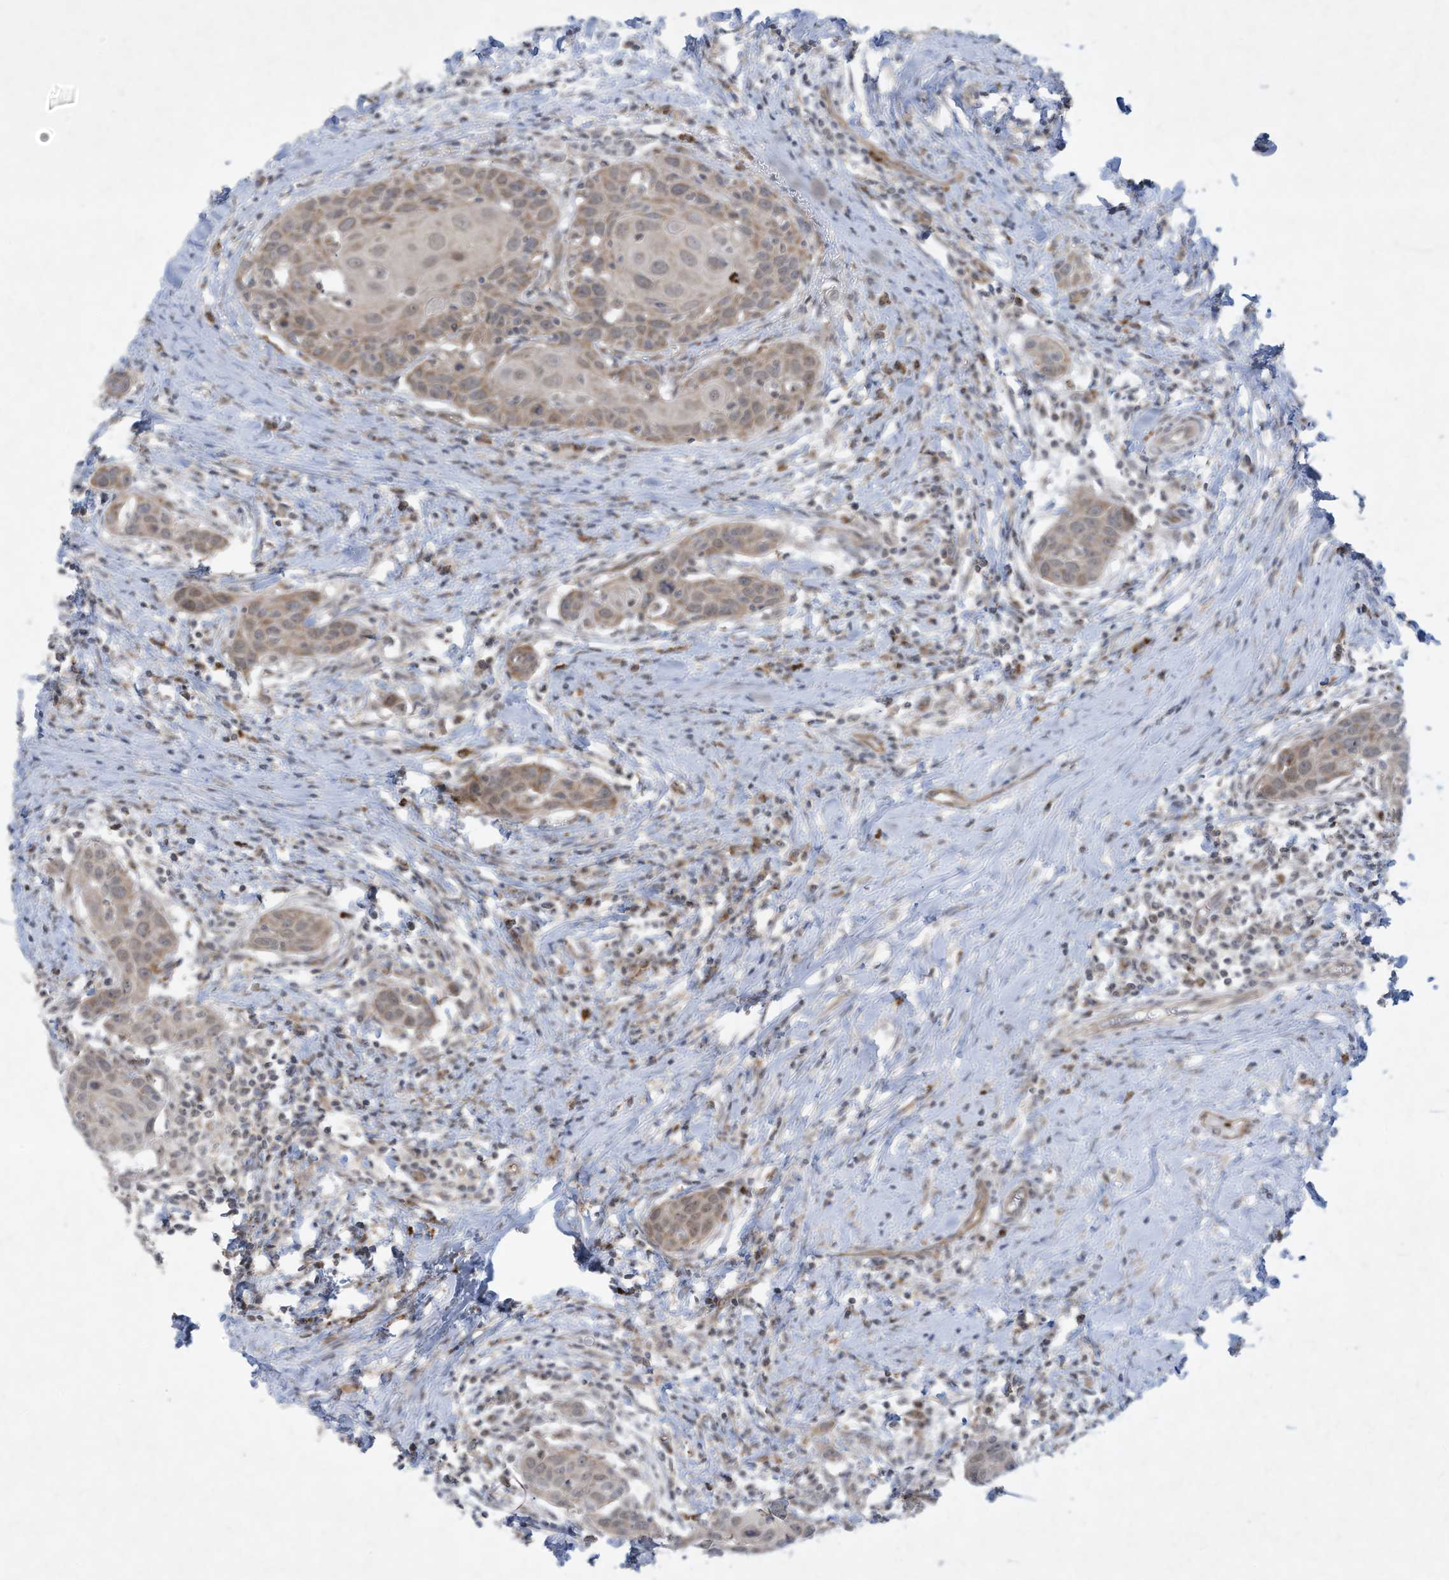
{"staining": {"intensity": "weak", "quantity": ">75%", "location": "cytoplasmic/membranous"}, "tissue": "head and neck cancer", "cell_type": "Tumor cells", "image_type": "cancer", "snomed": [{"axis": "morphology", "description": "Squamous cell carcinoma, NOS"}, {"axis": "topography", "description": "Oral tissue"}, {"axis": "topography", "description": "Head-Neck"}], "caption": "Head and neck squamous cell carcinoma stained for a protein exhibits weak cytoplasmic/membranous positivity in tumor cells.", "gene": "CHRNA4", "patient": {"sex": "female", "age": 50}}